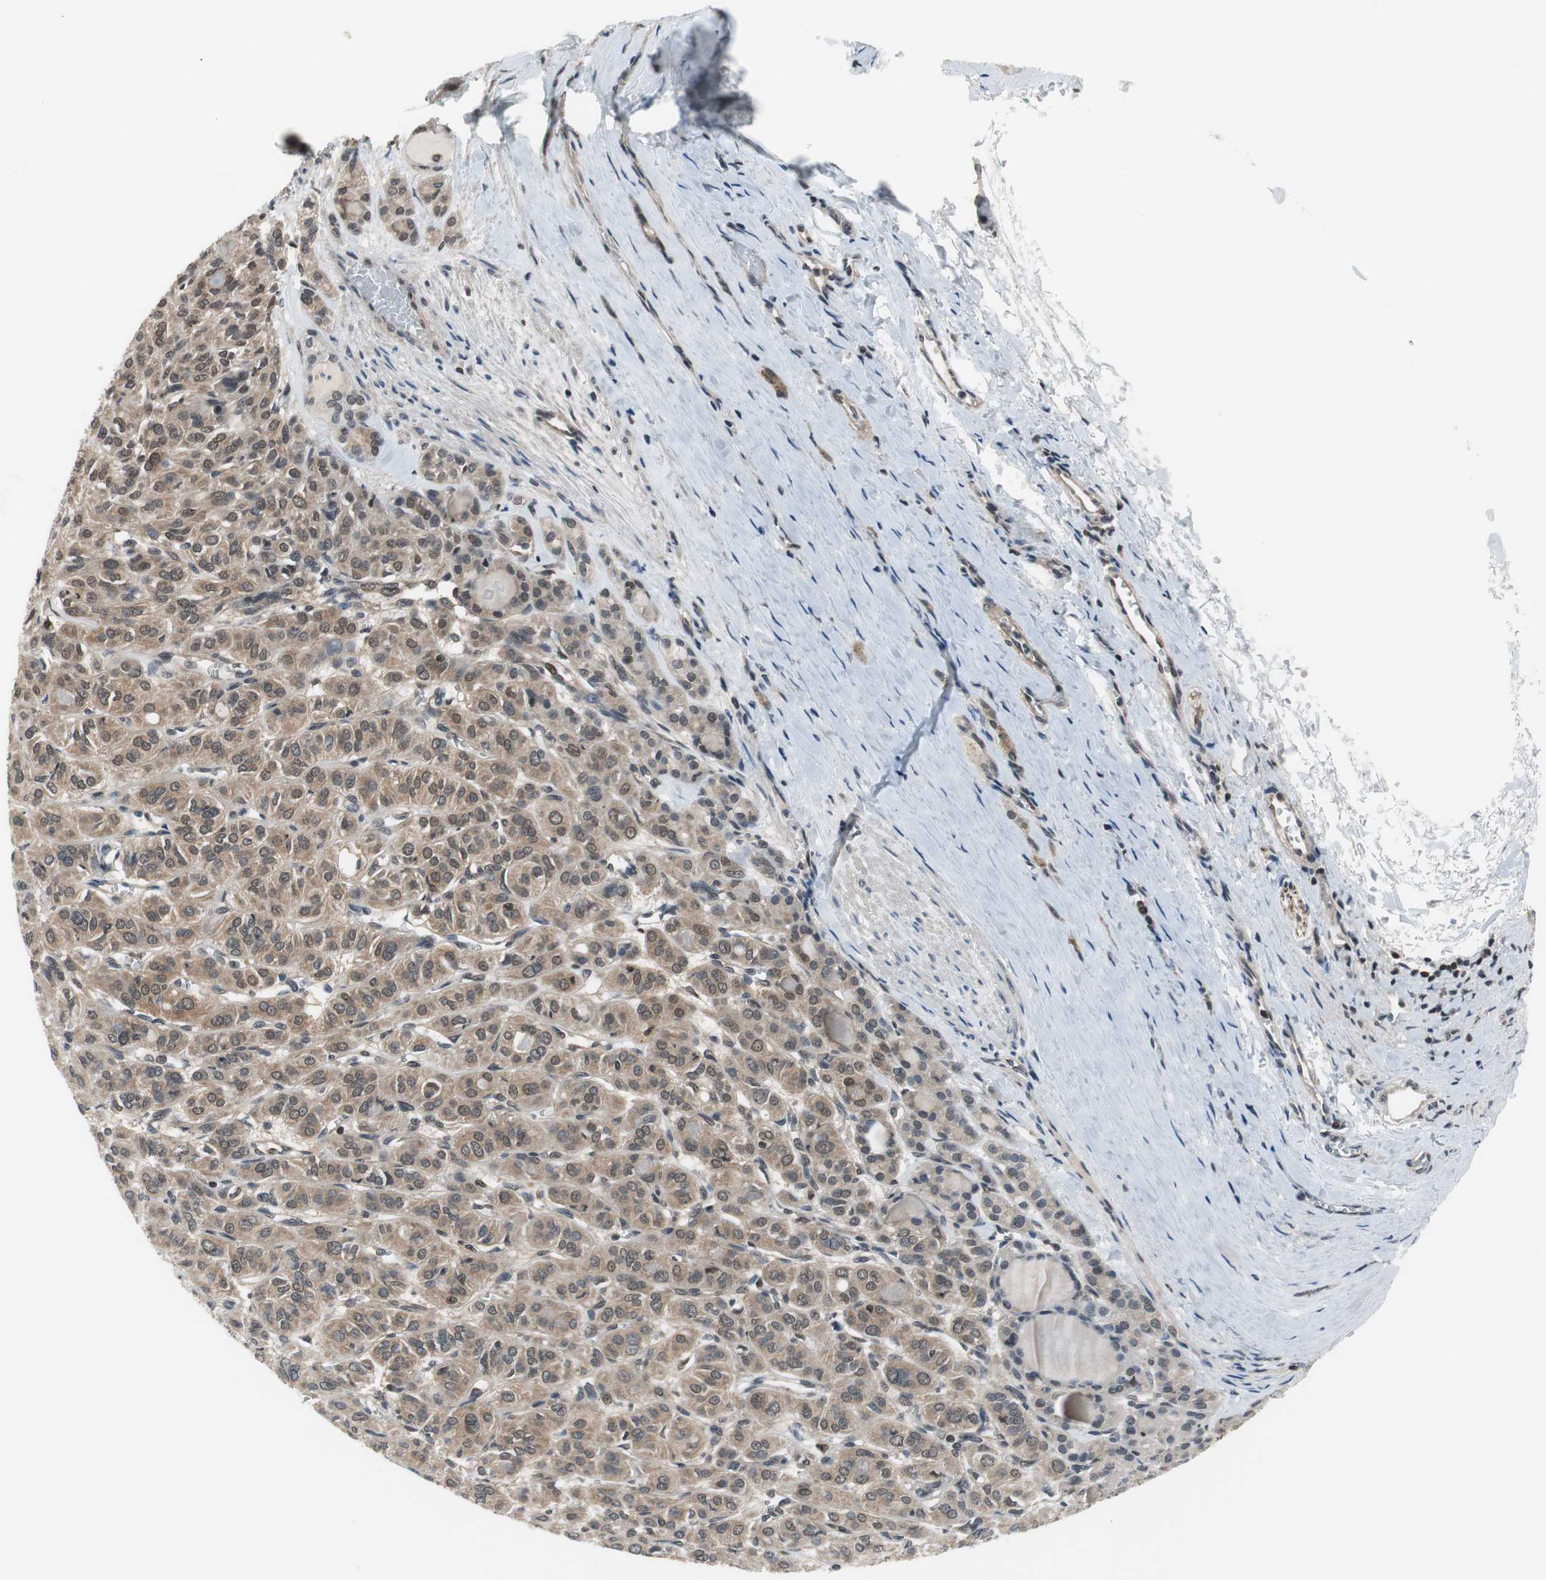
{"staining": {"intensity": "moderate", "quantity": ">75%", "location": "cytoplasmic/membranous"}, "tissue": "thyroid cancer", "cell_type": "Tumor cells", "image_type": "cancer", "snomed": [{"axis": "morphology", "description": "Follicular adenoma carcinoma, NOS"}, {"axis": "topography", "description": "Thyroid gland"}], "caption": "Protein positivity by immunohistochemistry (IHC) demonstrates moderate cytoplasmic/membranous expression in approximately >75% of tumor cells in thyroid cancer. The protein is shown in brown color, while the nuclei are stained blue.", "gene": "MAFB", "patient": {"sex": "female", "age": 71}}